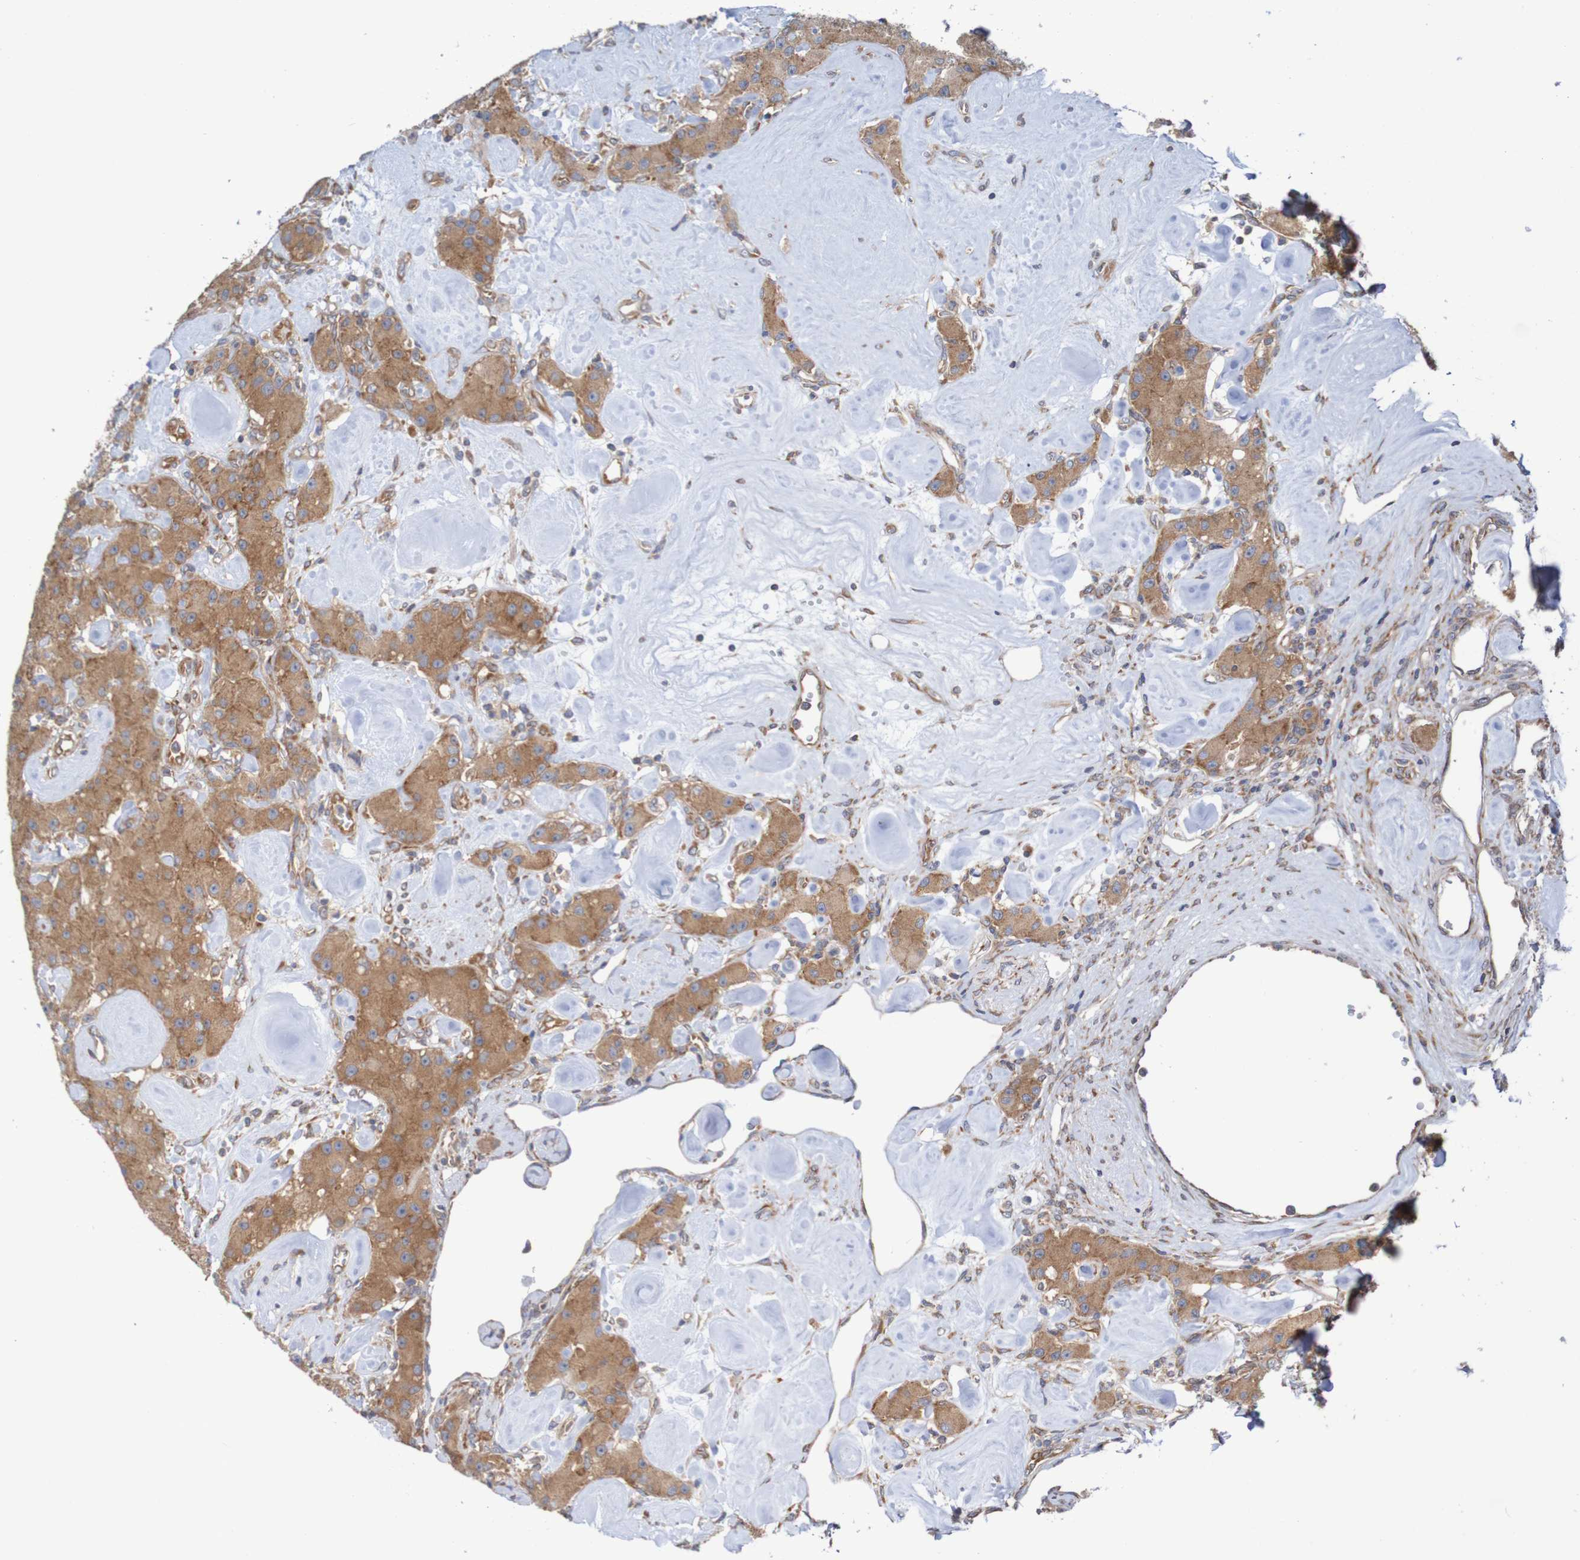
{"staining": {"intensity": "moderate", "quantity": ">75%", "location": "cytoplasmic/membranous"}, "tissue": "carcinoid", "cell_type": "Tumor cells", "image_type": "cancer", "snomed": [{"axis": "morphology", "description": "Carcinoid, malignant, NOS"}, {"axis": "topography", "description": "Pancreas"}], "caption": "An image showing moderate cytoplasmic/membranous positivity in about >75% of tumor cells in malignant carcinoid, as visualized by brown immunohistochemical staining.", "gene": "LRRC47", "patient": {"sex": "male", "age": 41}}